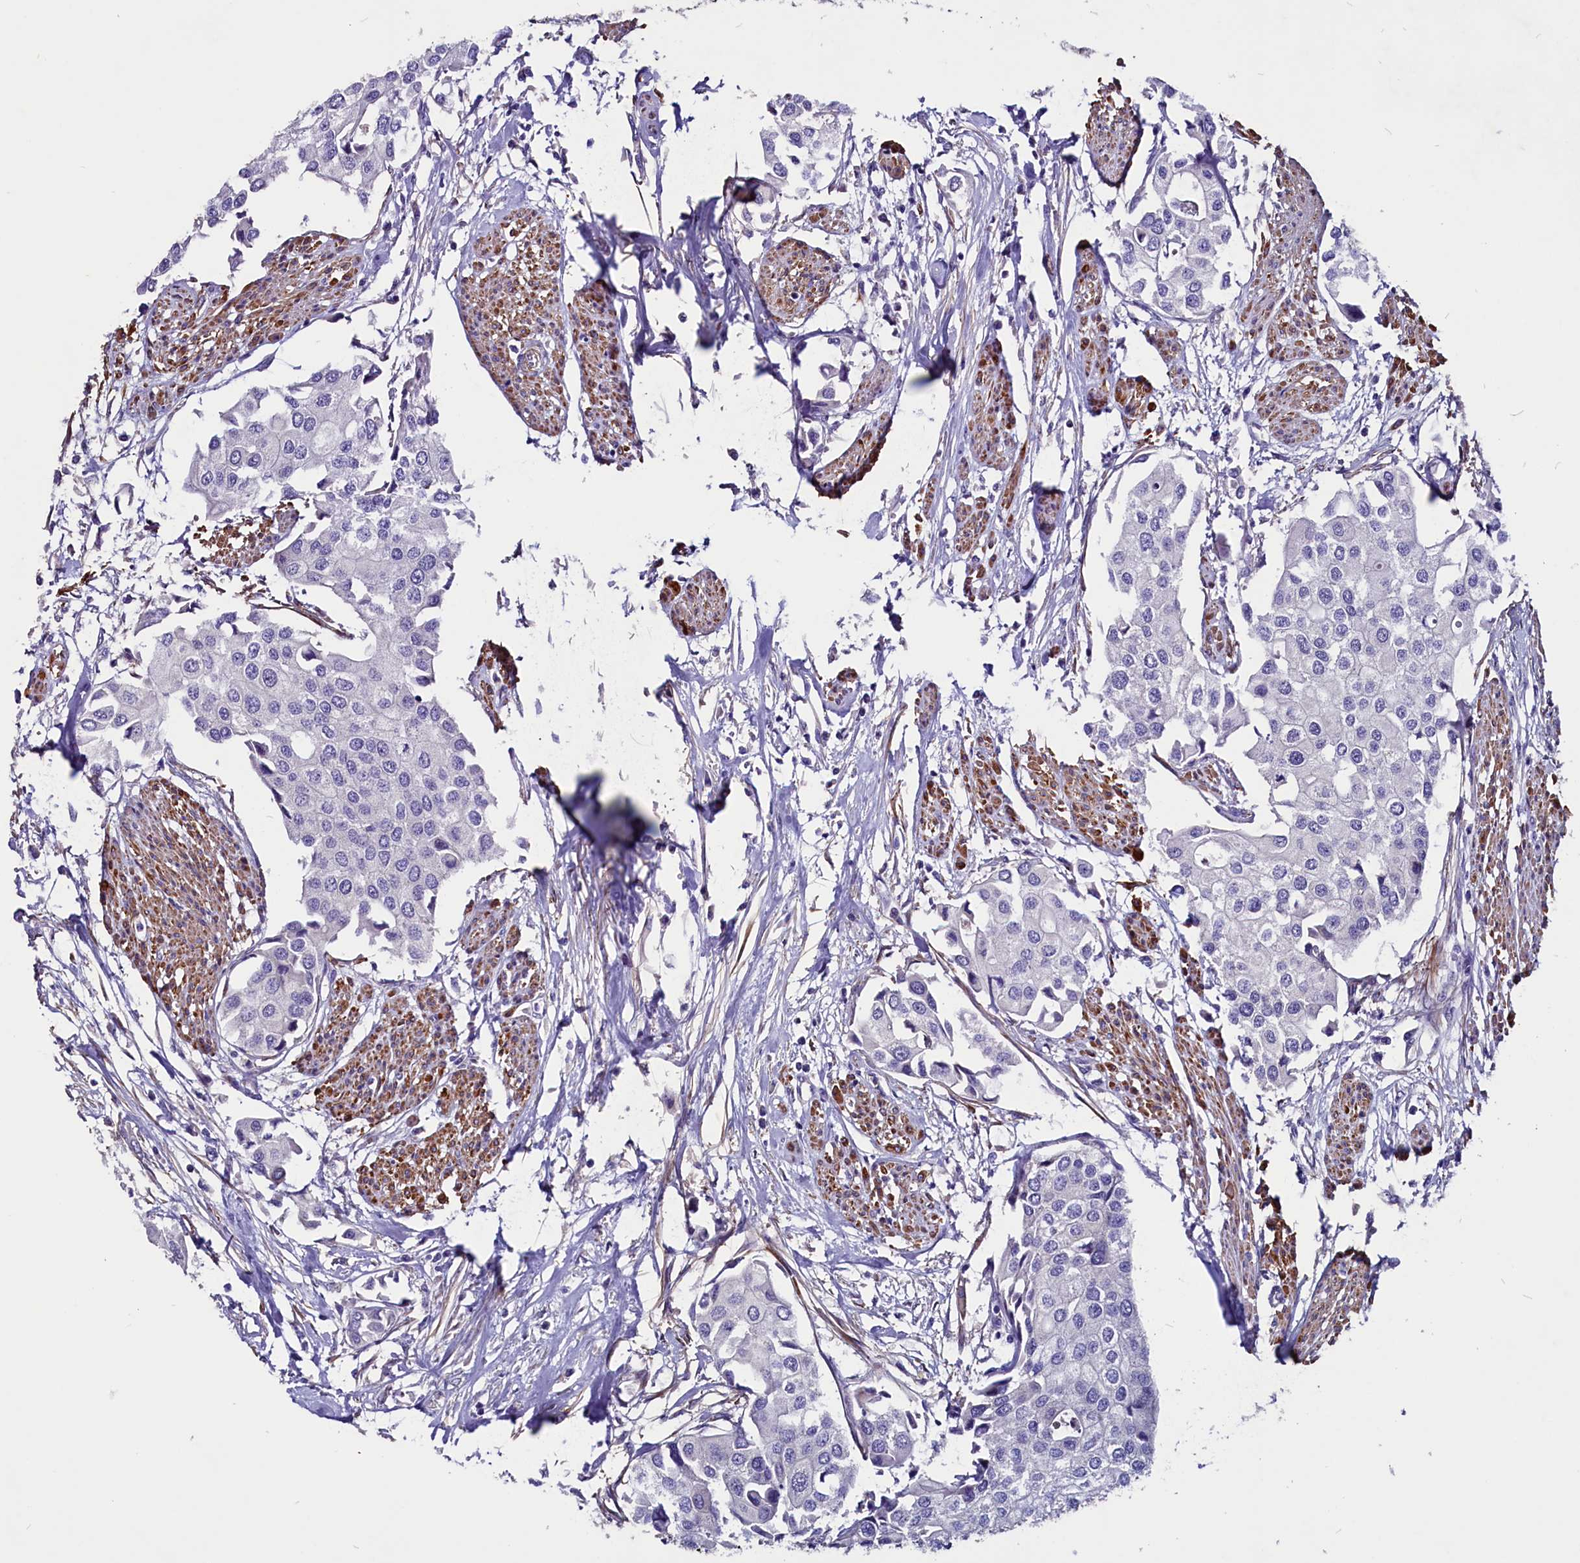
{"staining": {"intensity": "negative", "quantity": "none", "location": "none"}, "tissue": "urothelial cancer", "cell_type": "Tumor cells", "image_type": "cancer", "snomed": [{"axis": "morphology", "description": "Urothelial carcinoma, High grade"}, {"axis": "topography", "description": "Urinary bladder"}], "caption": "IHC micrograph of neoplastic tissue: urothelial cancer stained with DAB exhibits no significant protein expression in tumor cells. (DAB (3,3'-diaminobenzidine) IHC, high magnification).", "gene": "ZNF749", "patient": {"sex": "male", "age": 64}}